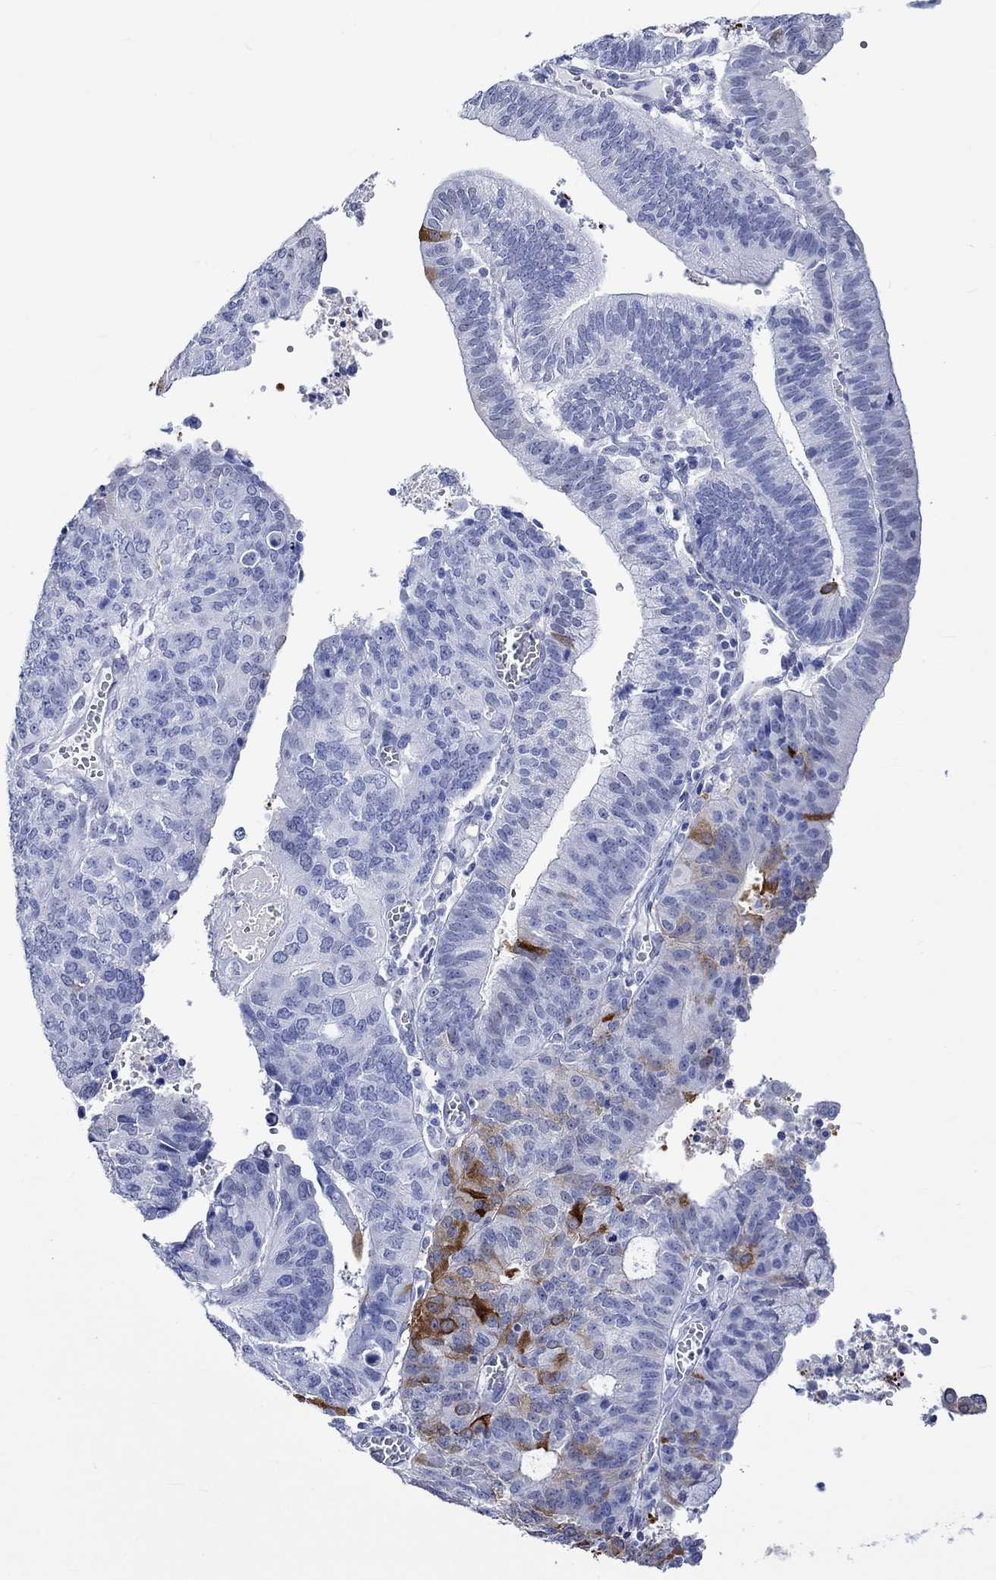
{"staining": {"intensity": "strong", "quantity": "<25%", "location": "cytoplasmic/membranous"}, "tissue": "endometrial cancer", "cell_type": "Tumor cells", "image_type": "cancer", "snomed": [{"axis": "morphology", "description": "Adenocarcinoma, NOS"}, {"axis": "topography", "description": "Endometrium"}], "caption": "Endometrial cancer (adenocarcinoma) stained with DAB (3,3'-diaminobenzidine) immunohistochemistry (IHC) exhibits medium levels of strong cytoplasmic/membranous staining in approximately <25% of tumor cells.", "gene": "CRYAB", "patient": {"sex": "female", "age": 82}}